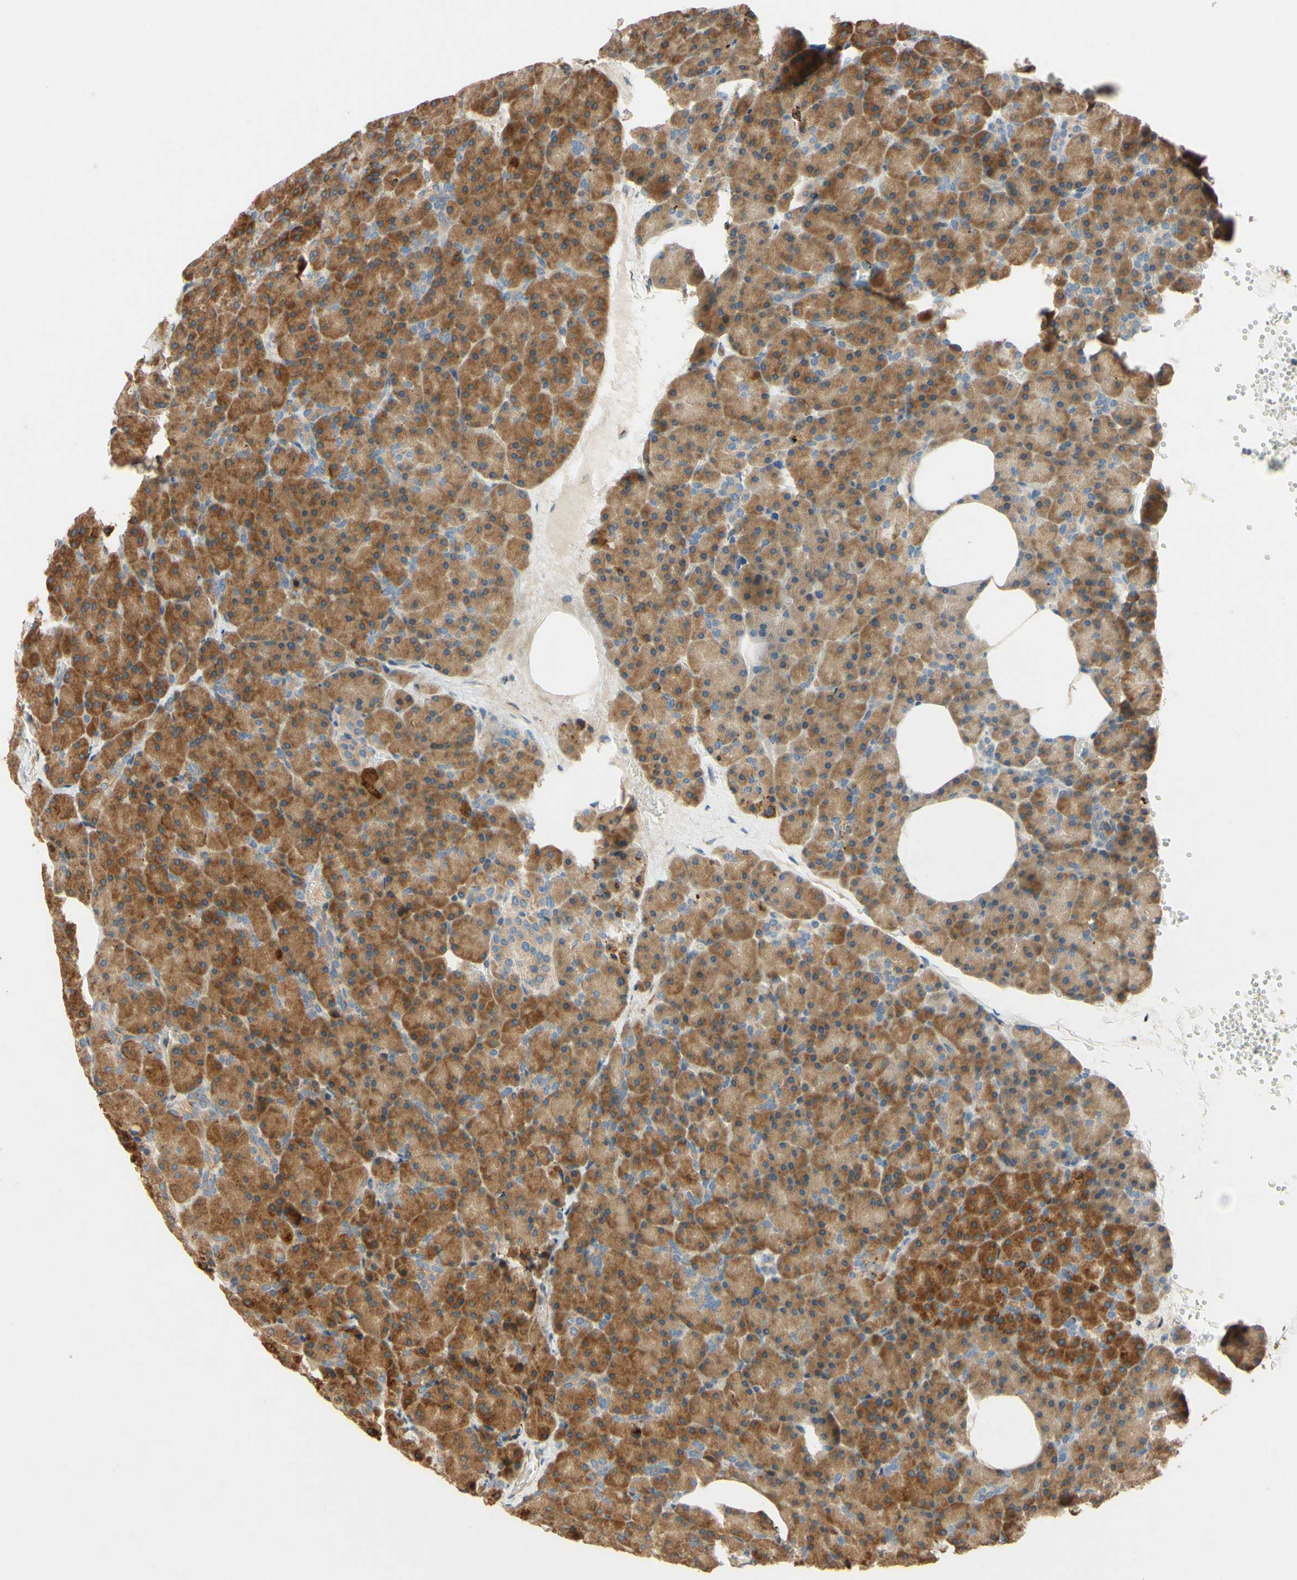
{"staining": {"intensity": "moderate", "quantity": ">75%", "location": "cytoplasmic/membranous"}, "tissue": "pancreas", "cell_type": "Exocrine glandular cells", "image_type": "normal", "snomed": [{"axis": "morphology", "description": "Normal tissue, NOS"}, {"axis": "topography", "description": "Pancreas"}], "caption": "The photomicrograph demonstrates staining of normal pancreas, revealing moderate cytoplasmic/membranous protein expression (brown color) within exocrine glandular cells. Nuclei are stained in blue.", "gene": "PTPRU", "patient": {"sex": "female", "age": 35}}